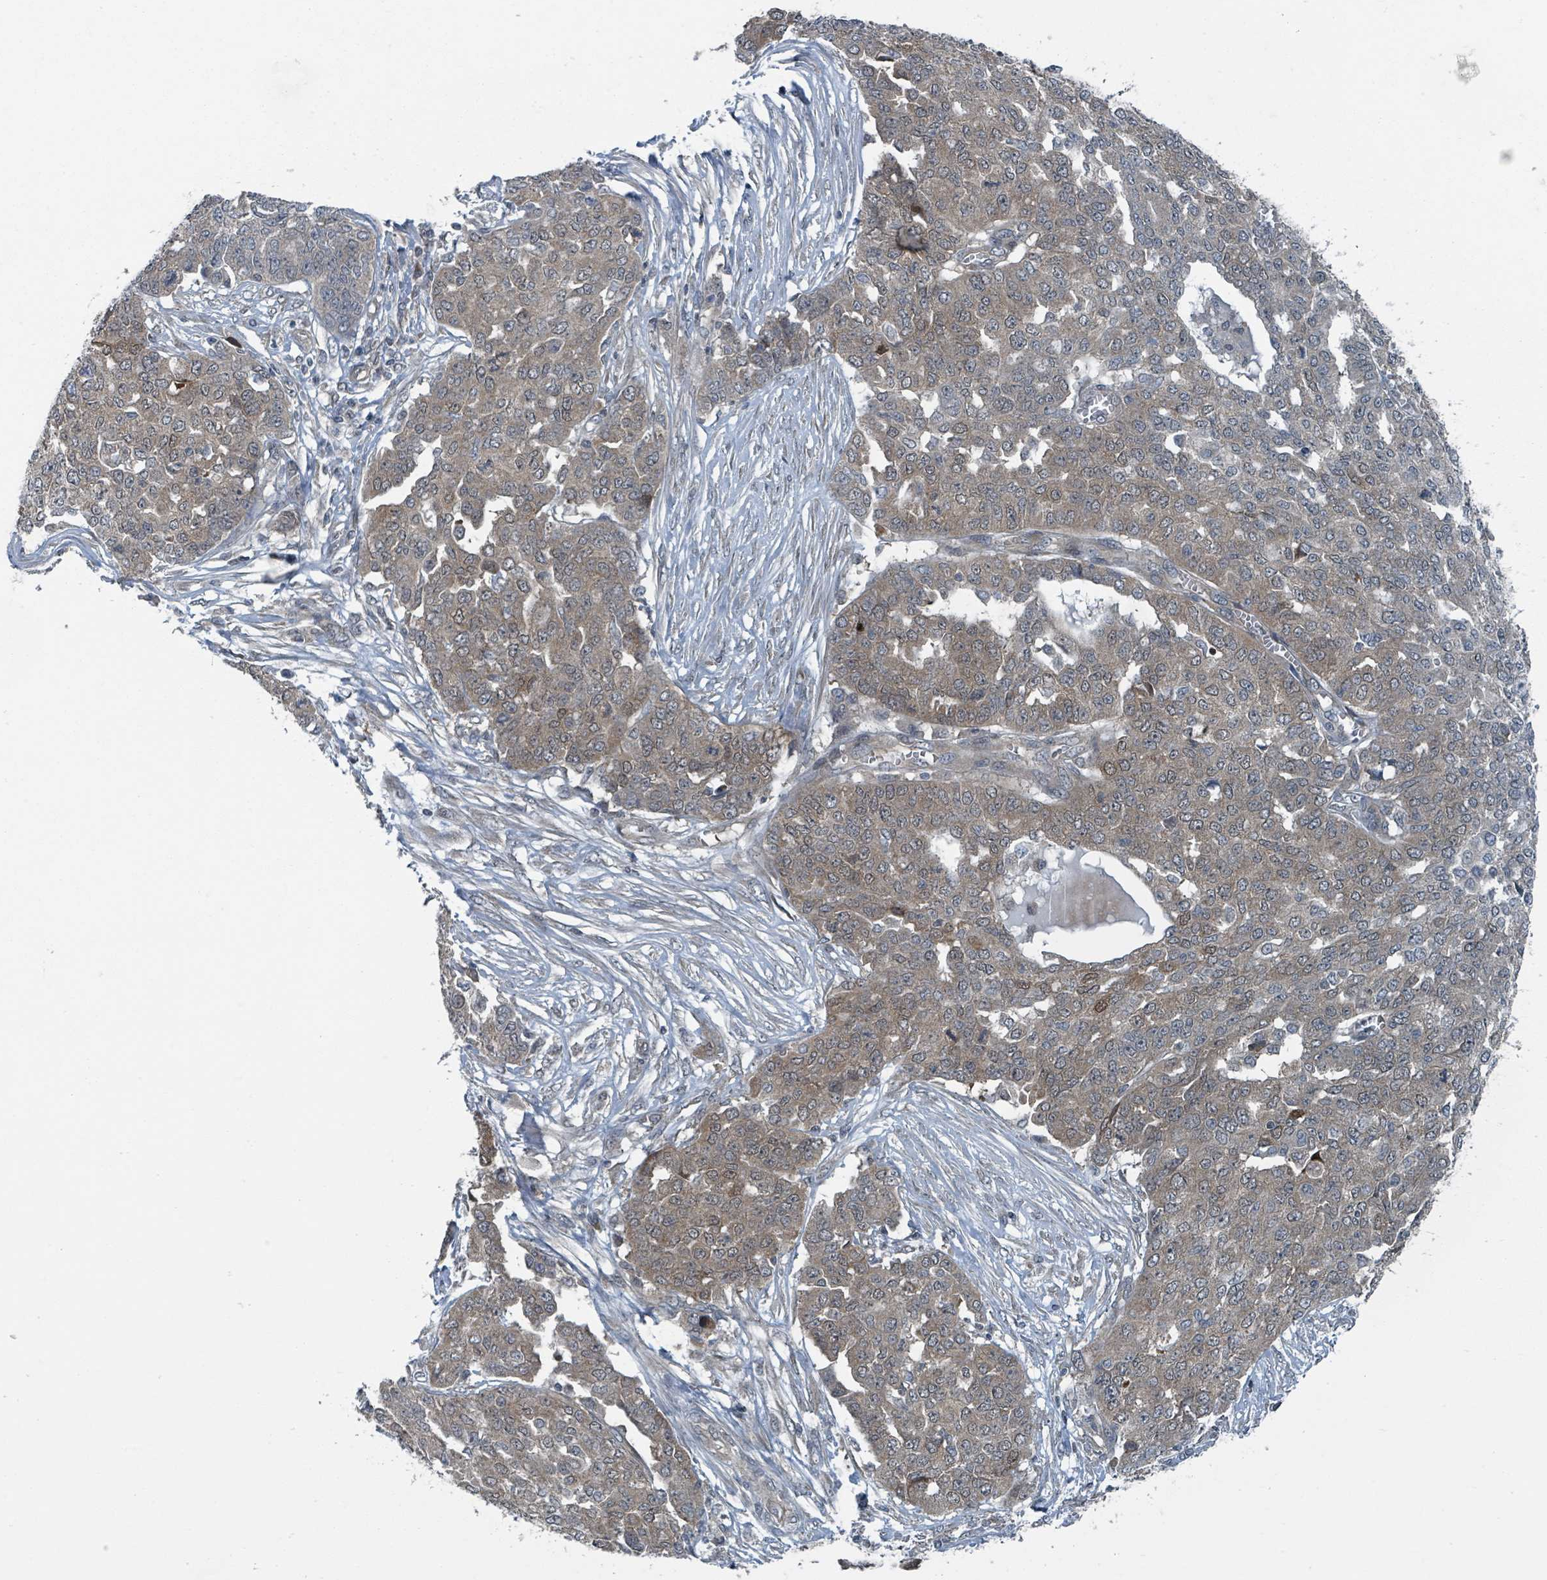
{"staining": {"intensity": "weak", "quantity": ">75%", "location": "cytoplasmic/membranous,nuclear"}, "tissue": "ovarian cancer", "cell_type": "Tumor cells", "image_type": "cancer", "snomed": [{"axis": "morphology", "description": "Cystadenocarcinoma, serous, NOS"}, {"axis": "topography", "description": "Soft tissue"}, {"axis": "topography", "description": "Ovary"}], "caption": "Human serous cystadenocarcinoma (ovarian) stained for a protein (brown) reveals weak cytoplasmic/membranous and nuclear positive positivity in about >75% of tumor cells.", "gene": "GOLGA7", "patient": {"sex": "female", "age": 57}}